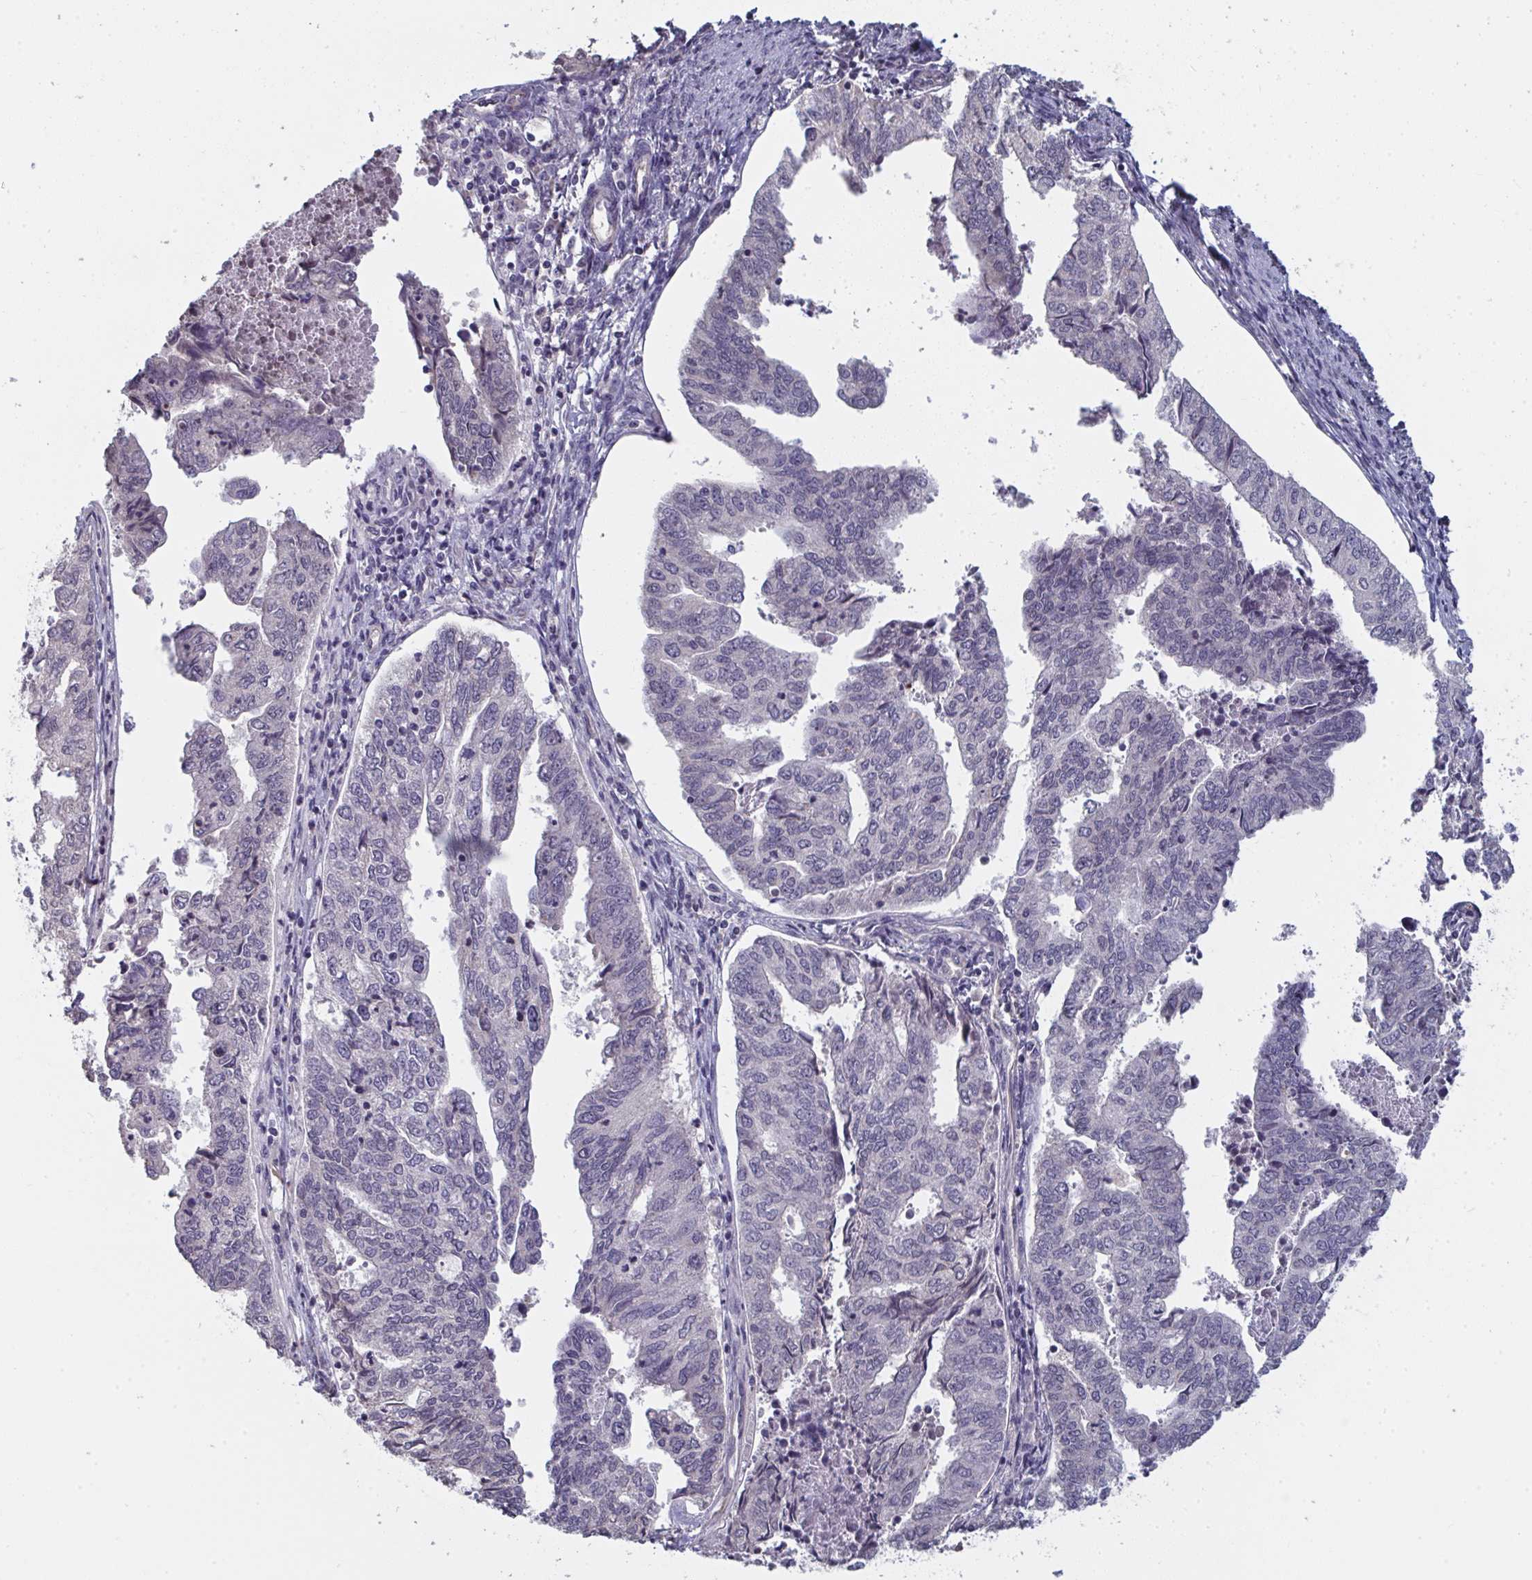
{"staining": {"intensity": "negative", "quantity": "none", "location": "none"}, "tissue": "endometrial cancer", "cell_type": "Tumor cells", "image_type": "cancer", "snomed": [{"axis": "morphology", "description": "Adenocarcinoma, NOS"}, {"axis": "topography", "description": "Endometrium"}], "caption": "This is a image of immunohistochemistry staining of adenocarcinoma (endometrial), which shows no positivity in tumor cells.", "gene": "LIX1", "patient": {"sex": "female", "age": 73}}